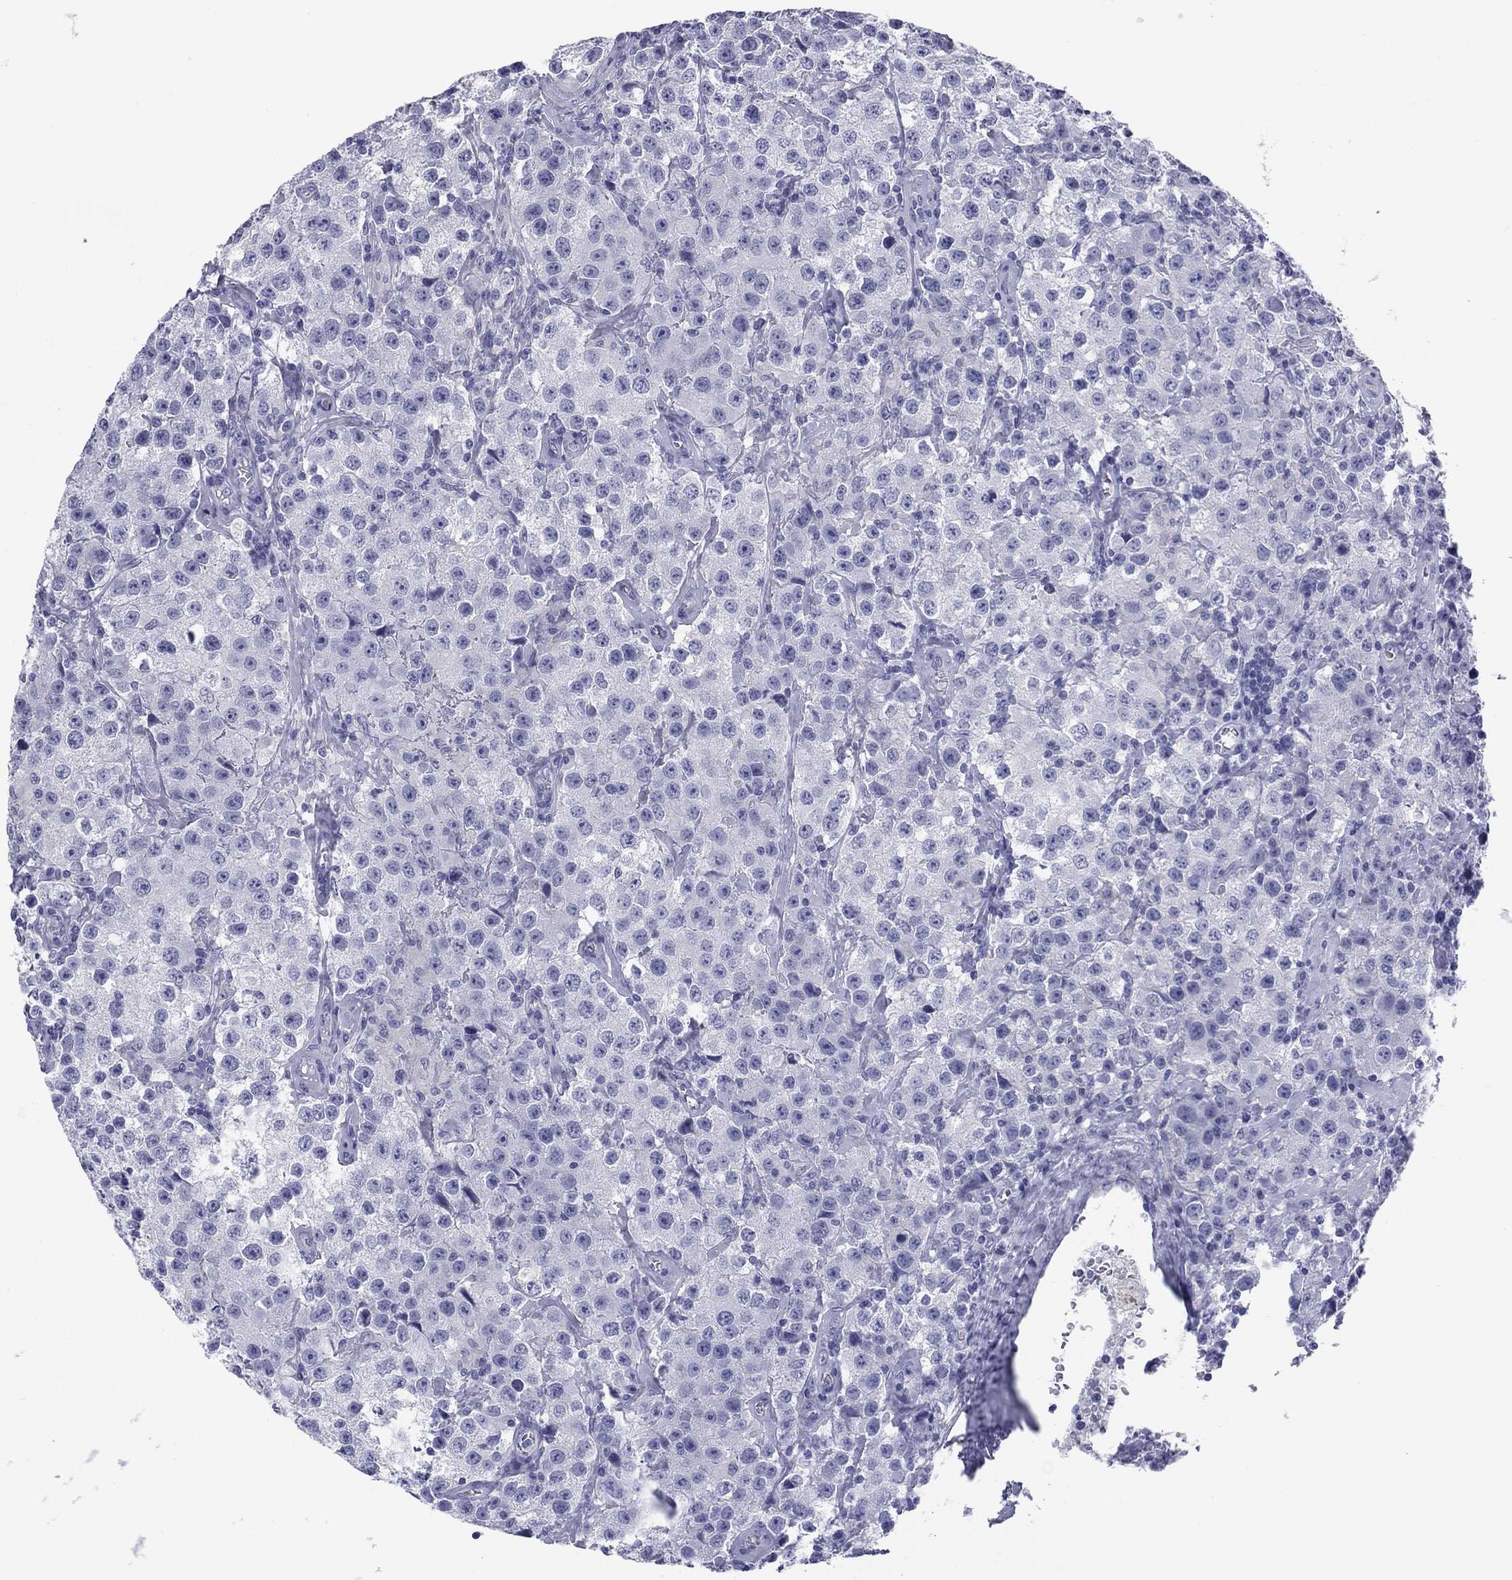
{"staining": {"intensity": "negative", "quantity": "none", "location": "none"}, "tissue": "testis cancer", "cell_type": "Tumor cells", "image_type": "cancer", "snomed": [{"axis": "morphology", "description": "Seminoma, NOS"}, {"axis": "topography", "description": "Testis"}], "caption": "Photomicrograph shows no protein staining in tumor cells of testis cancer tissue.", "gene": "KCNH1", "patient": {"sex": "male", "age": 52}}